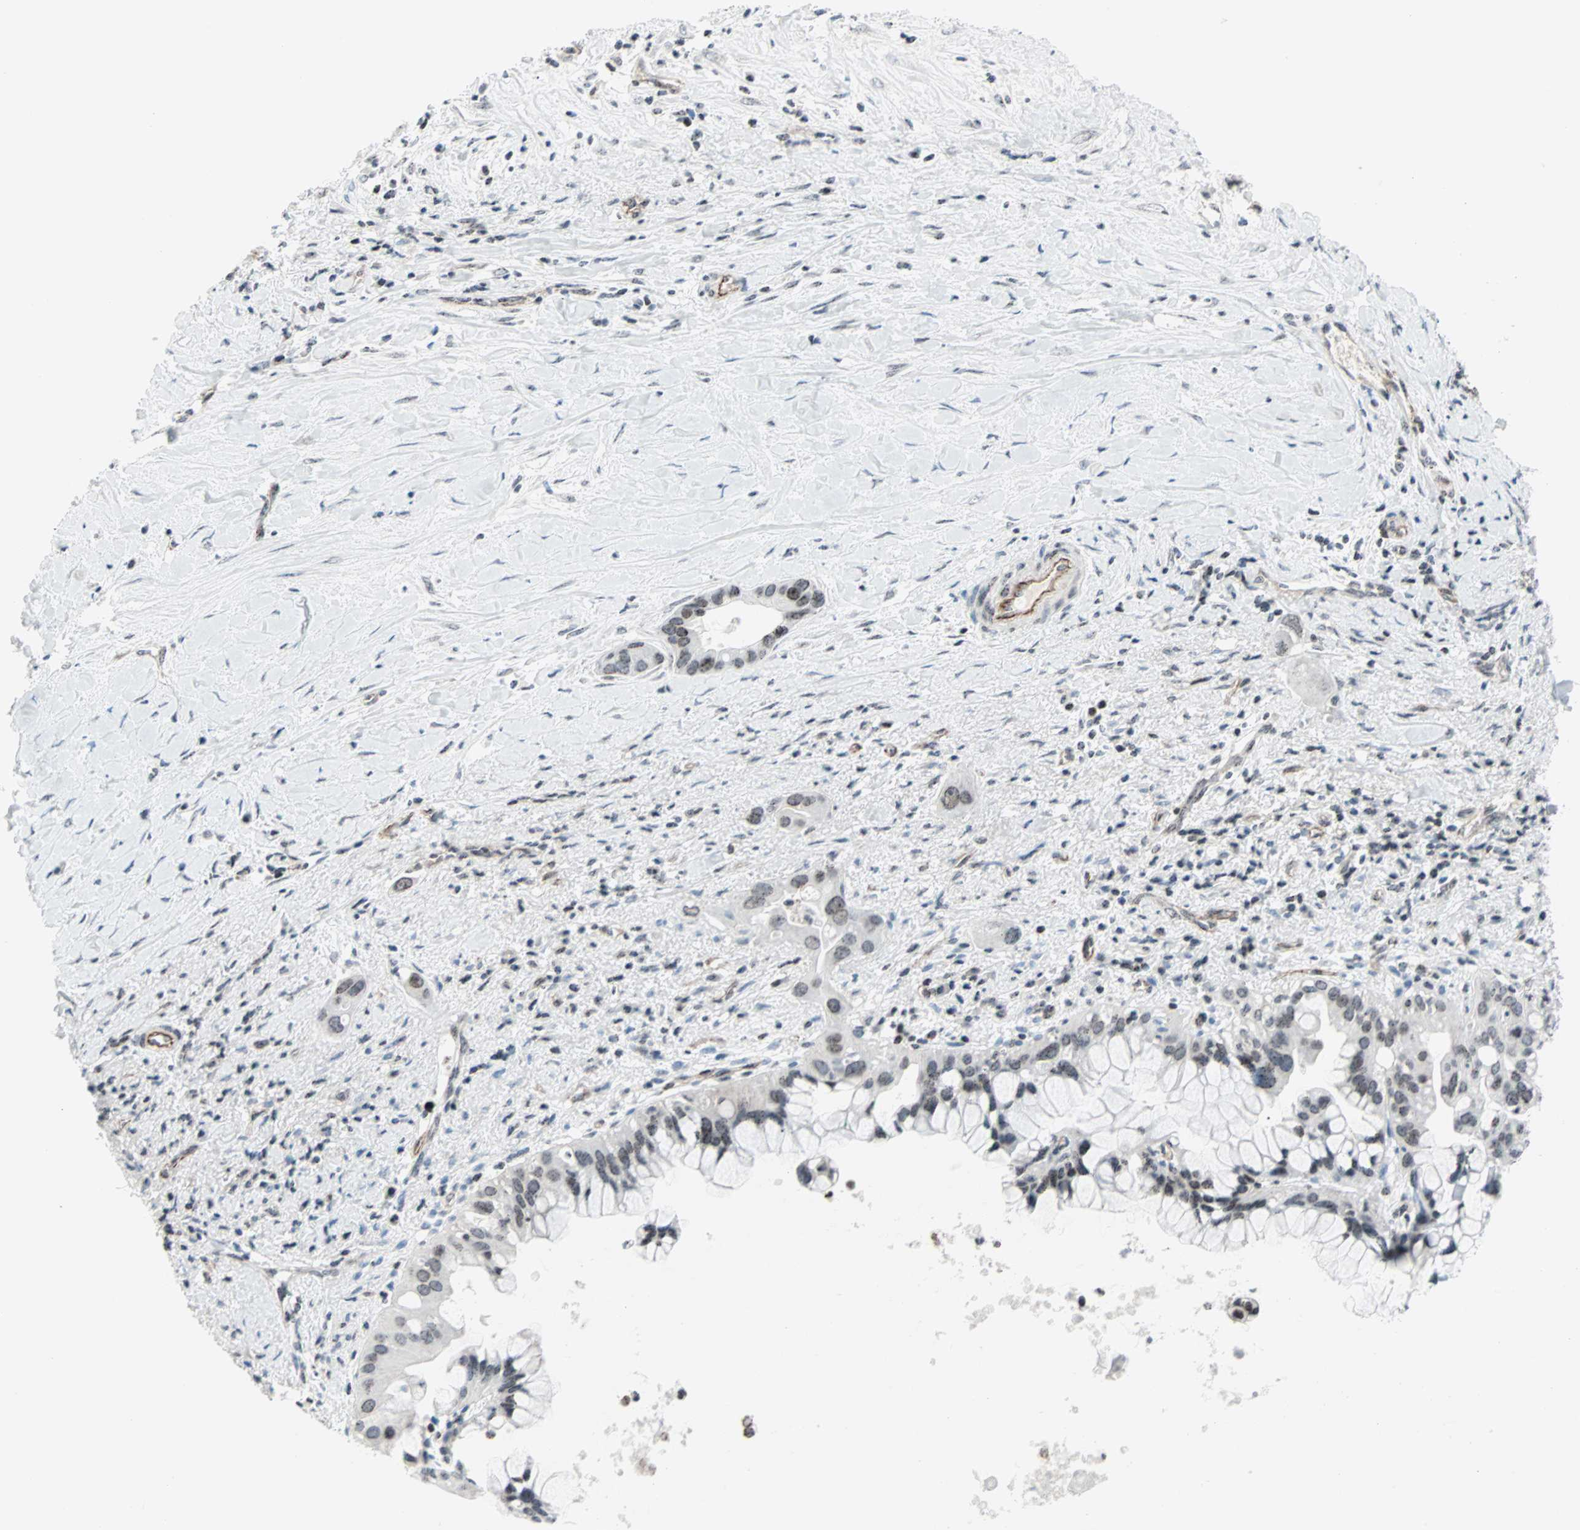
{"staining": {"intensity": "weak", "quantity": ">75%", "location": "nuclear"}, "tissue": "liver cancer", "cell_type": "Tumor cells", "image_type": "cancer", "snomed": [{"axis": "morphology", "description": "Cholangiocarcinoma"}, {"axis": "topography", "description": "Liver"}], "caption": "An image of human liver cancer (cholangiocarcinoma) stained for a protein reveals weak nuclear brown staining in tumor cells.", "gene": "CENPA", "patient": {"sex": "female", "age": 65}}